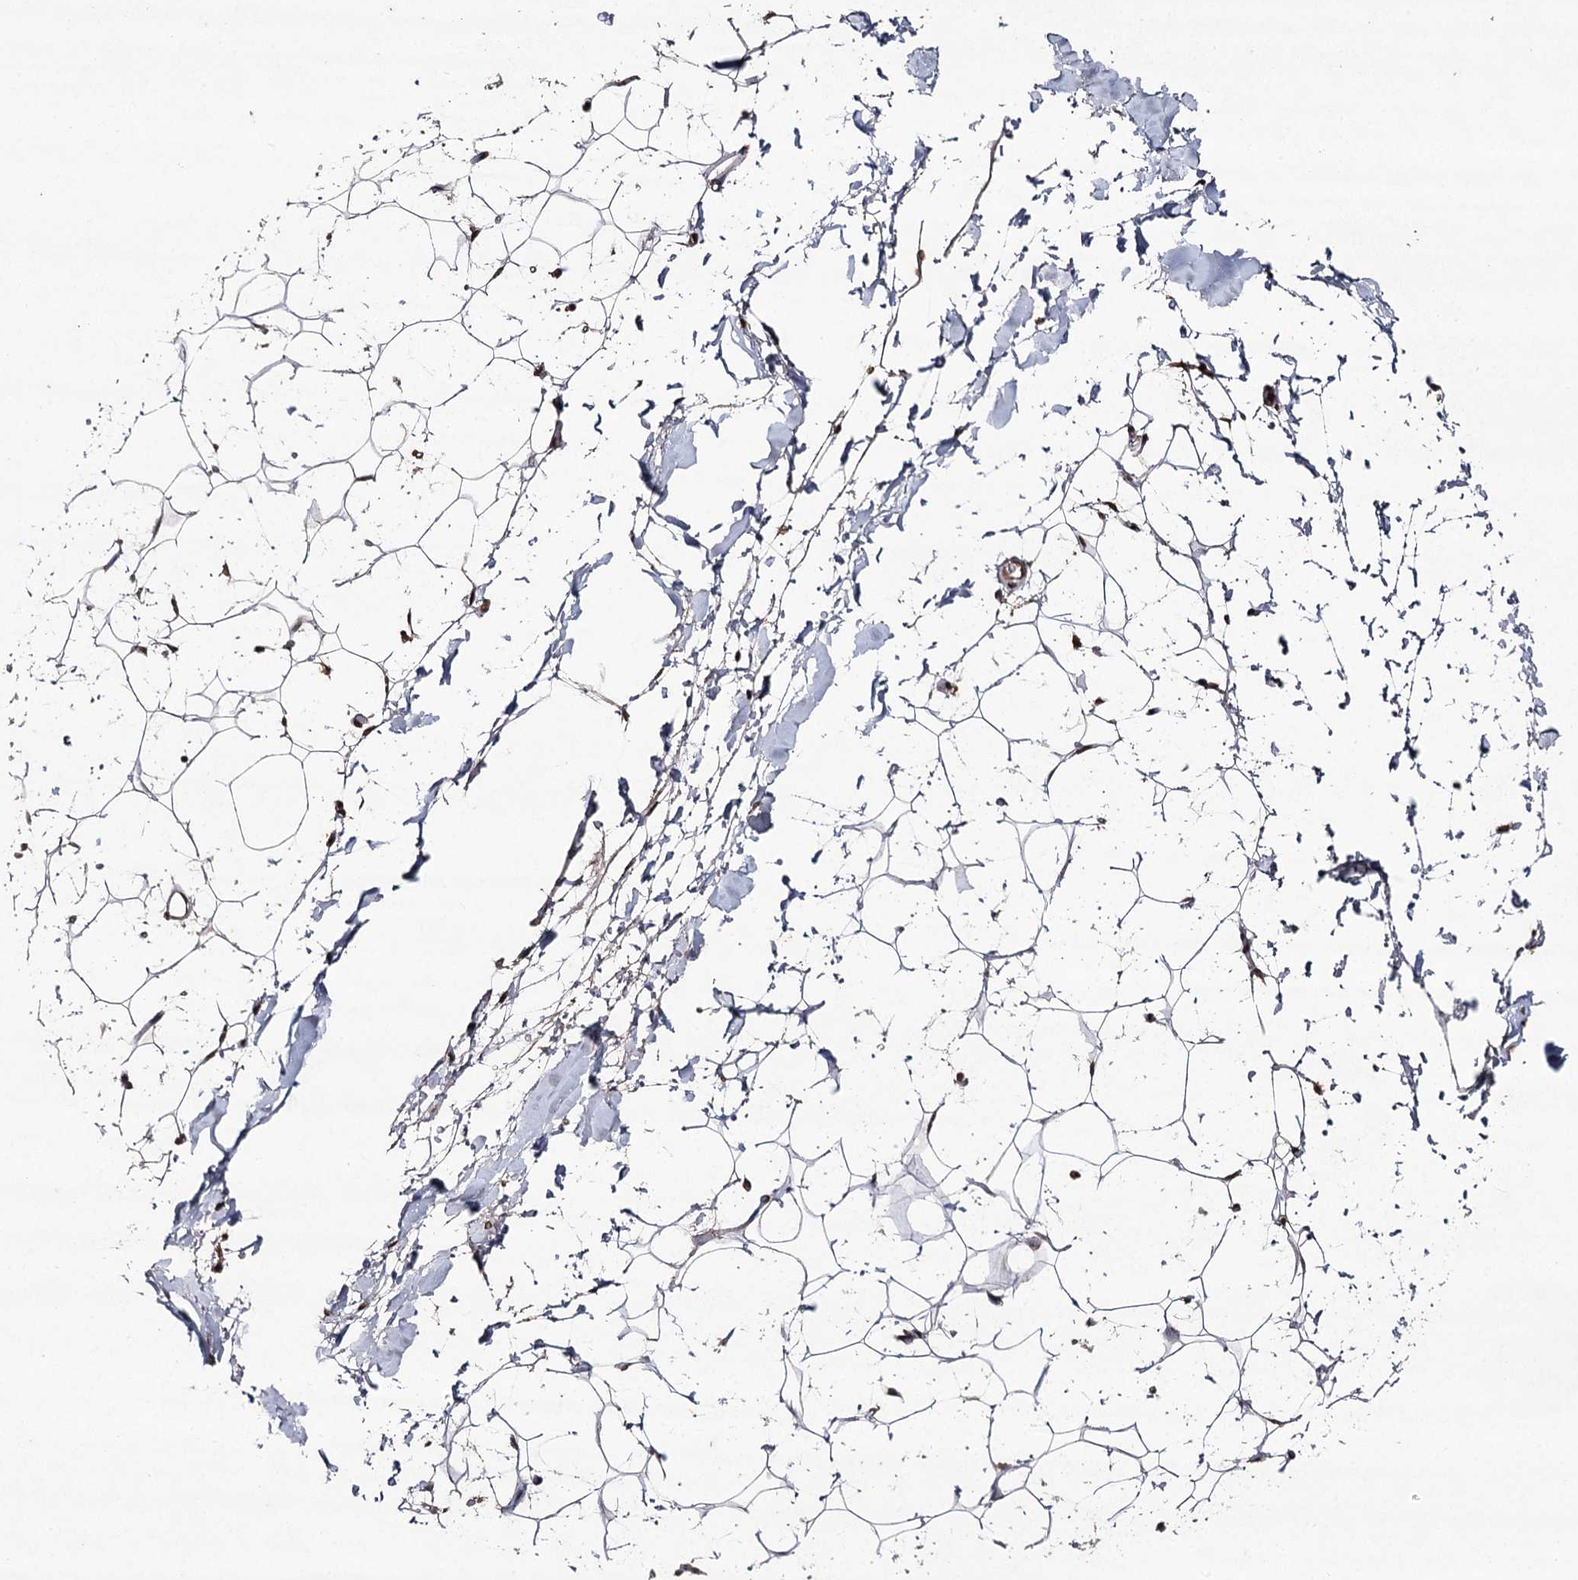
{"staining": {"intensity": "moderate", "quantity": ">75%", "location": "nuclear"}, "tissue": "adipose tissue", "cell_type": "Adipocytes", "image_type": "normal", "snomed": [{"axis": "morphology", "description": "Normal tissue, NOS"}, {"axis": "topography", "description": "Breast"}], "caption": "Protein staining of unremarkable adipose tissue reveals moderate nuclear staining in about >75% of adipocytes. (Stains: DAB (3,3'-diaminobenzidine) in brown, nuclei in blue, Microscopy: brightfield microscopy at high magnification).", "gene": "ATG14", "patient": {"sex": "female", "age": 26}}